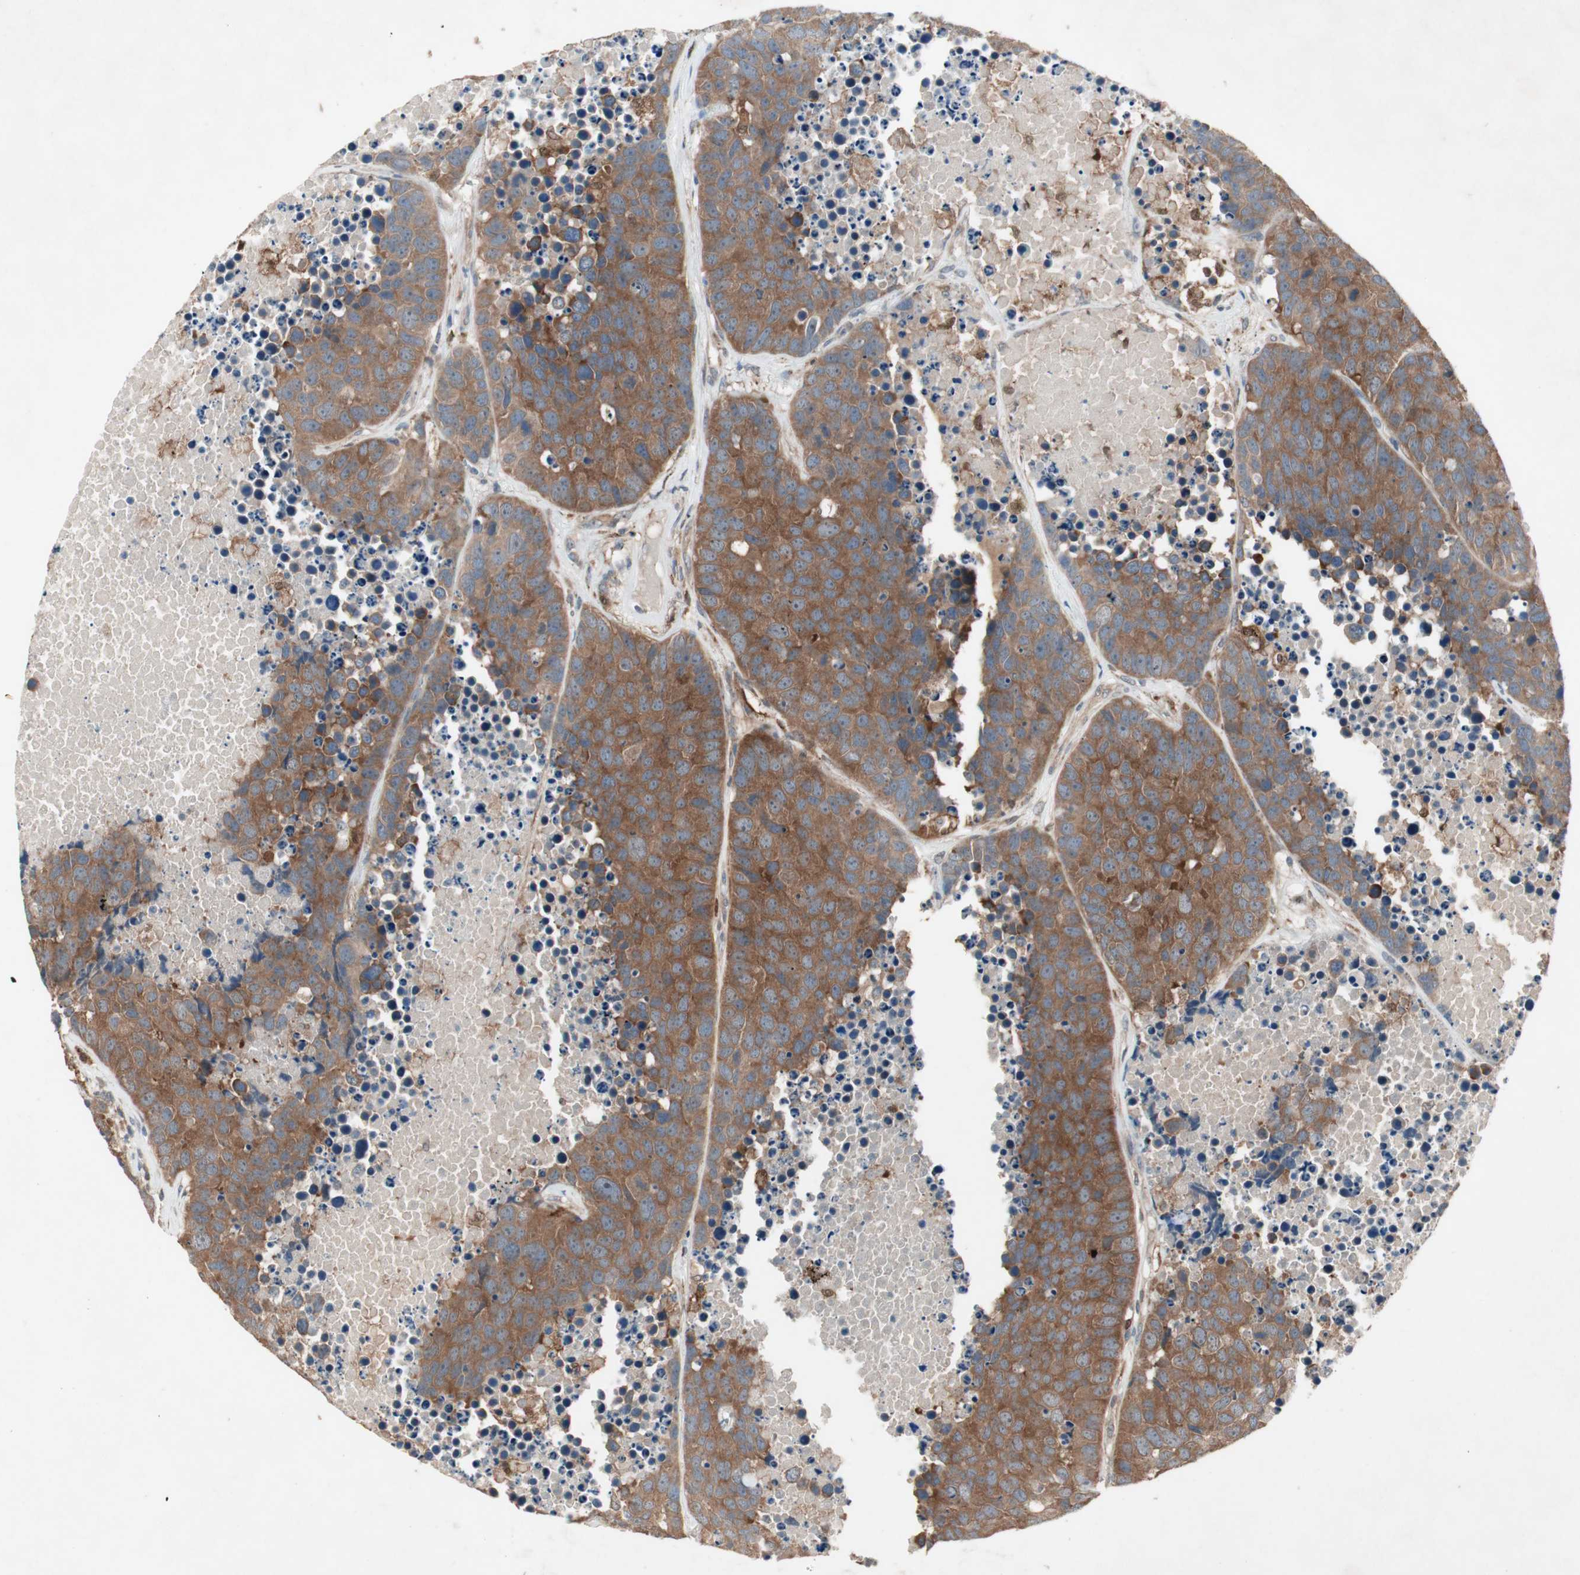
{"staining": {"intensity": "strong", "quantity": ">75%", "location": "cytoplasmic/membranous"}, "tissue": "carcinoid", "cell_type": "Tumor cells", "image_type": "cancer", "snomed": [{"axis": "morphology", "description": "Carcinoid, malignant, NOS"}, {"axis": "topography", "description": "Lung"}], "caption": "Immunohistochemical staining of carcinoid (malignant) shows high levels of strong cytoplasmic/membranous protein staining in about >75% of tumor cells.", "gene": "SDSL", "patient": {"sex": "male", "age": 60}}